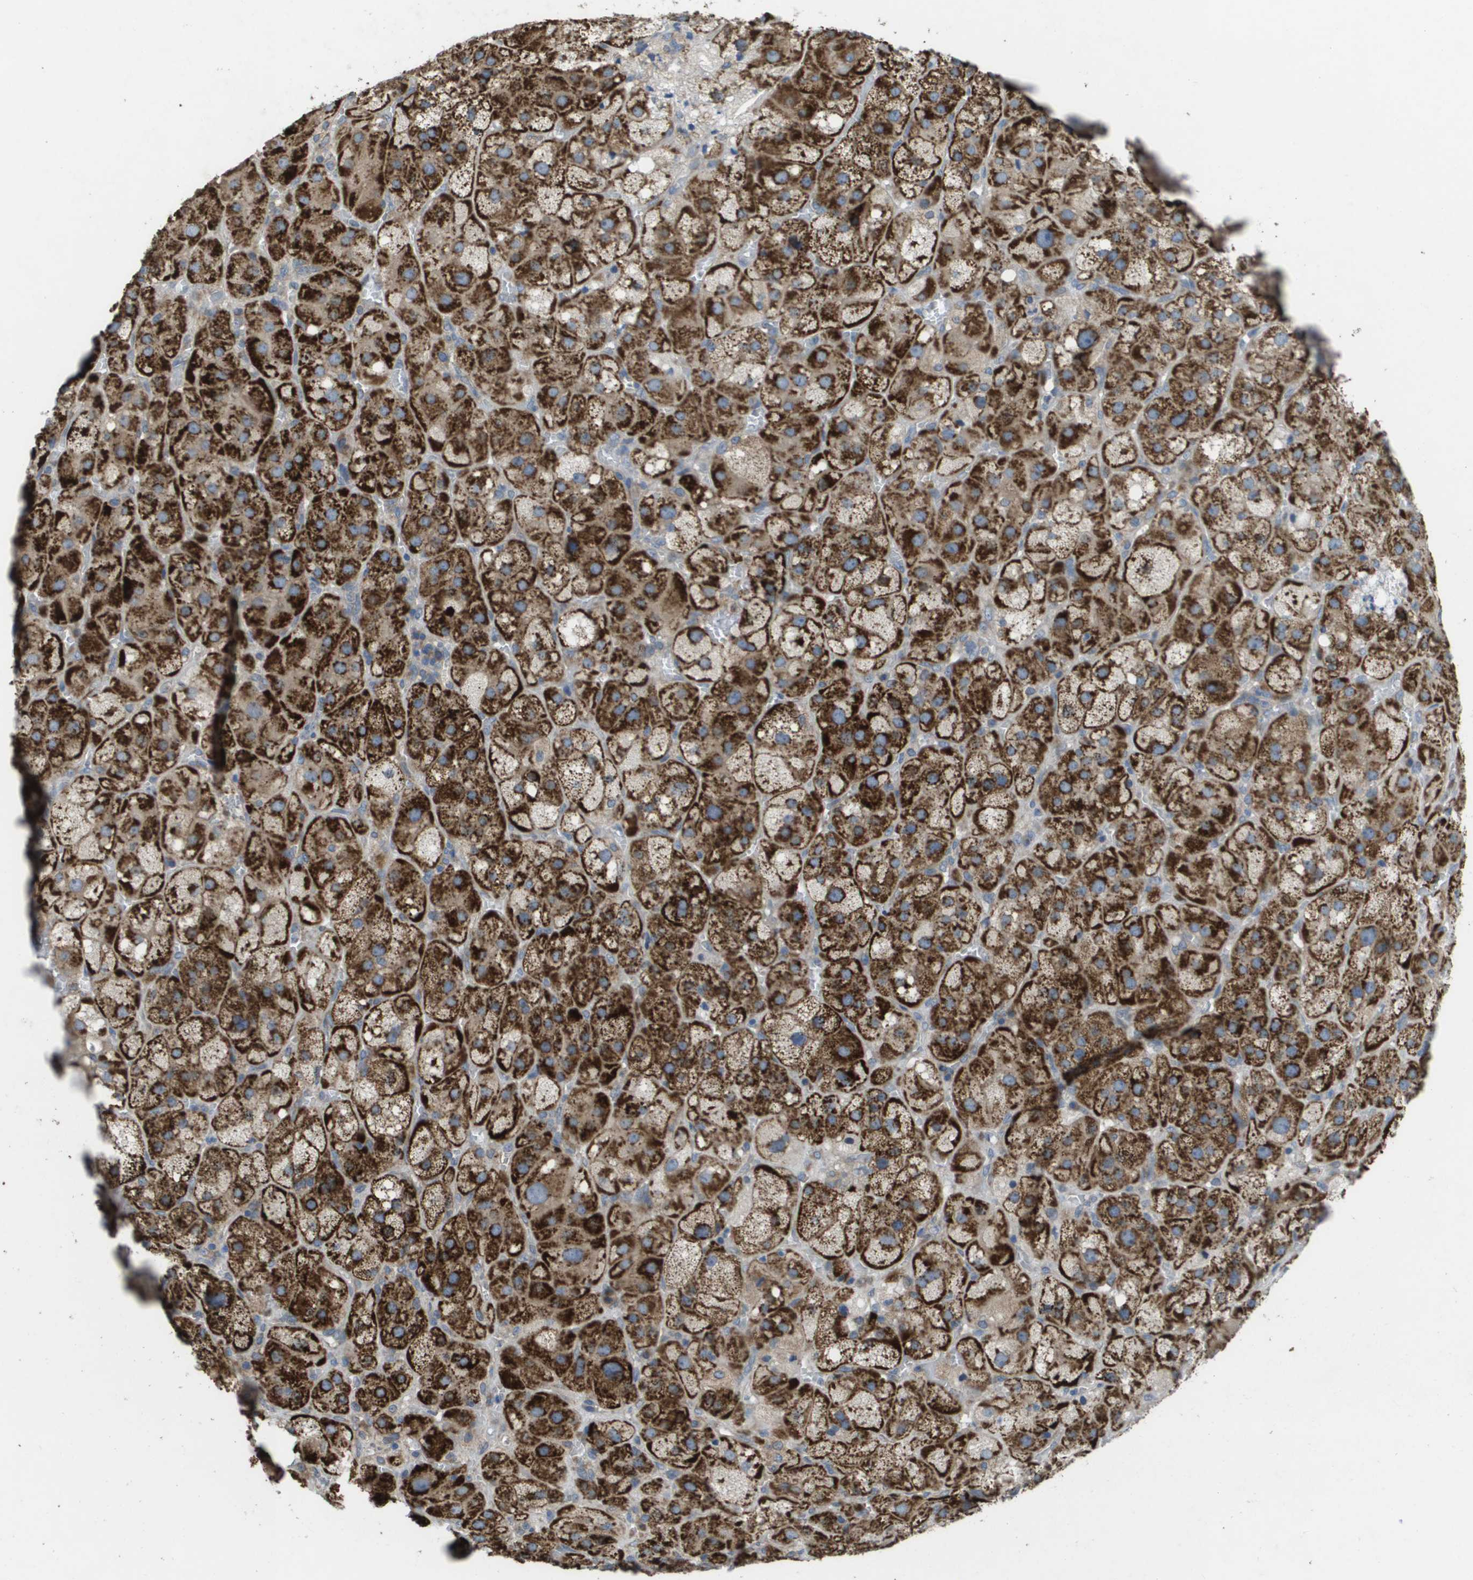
{"staining": {"intensity": "strong", "quantity": ">75%", "location": "cytoplasmic/membranous"}, "tissue": "adrenal gland", "cell_type": "Glandular cells", "image_type": "normal", "snomed": [{"axis": "morphology", "description": "Normal tissue, NOS"}, {"axis": "topography", "description": "Adrenal gland"}], "caption": "DAB immunohistochemical staining of unremarkable human adrenal gland exhibits strong cytoplasmic/membranous protein staining in about >75% of glandular cells.", "gene": "CLCN2", "patient": {"sex": "female", "age": 47}}